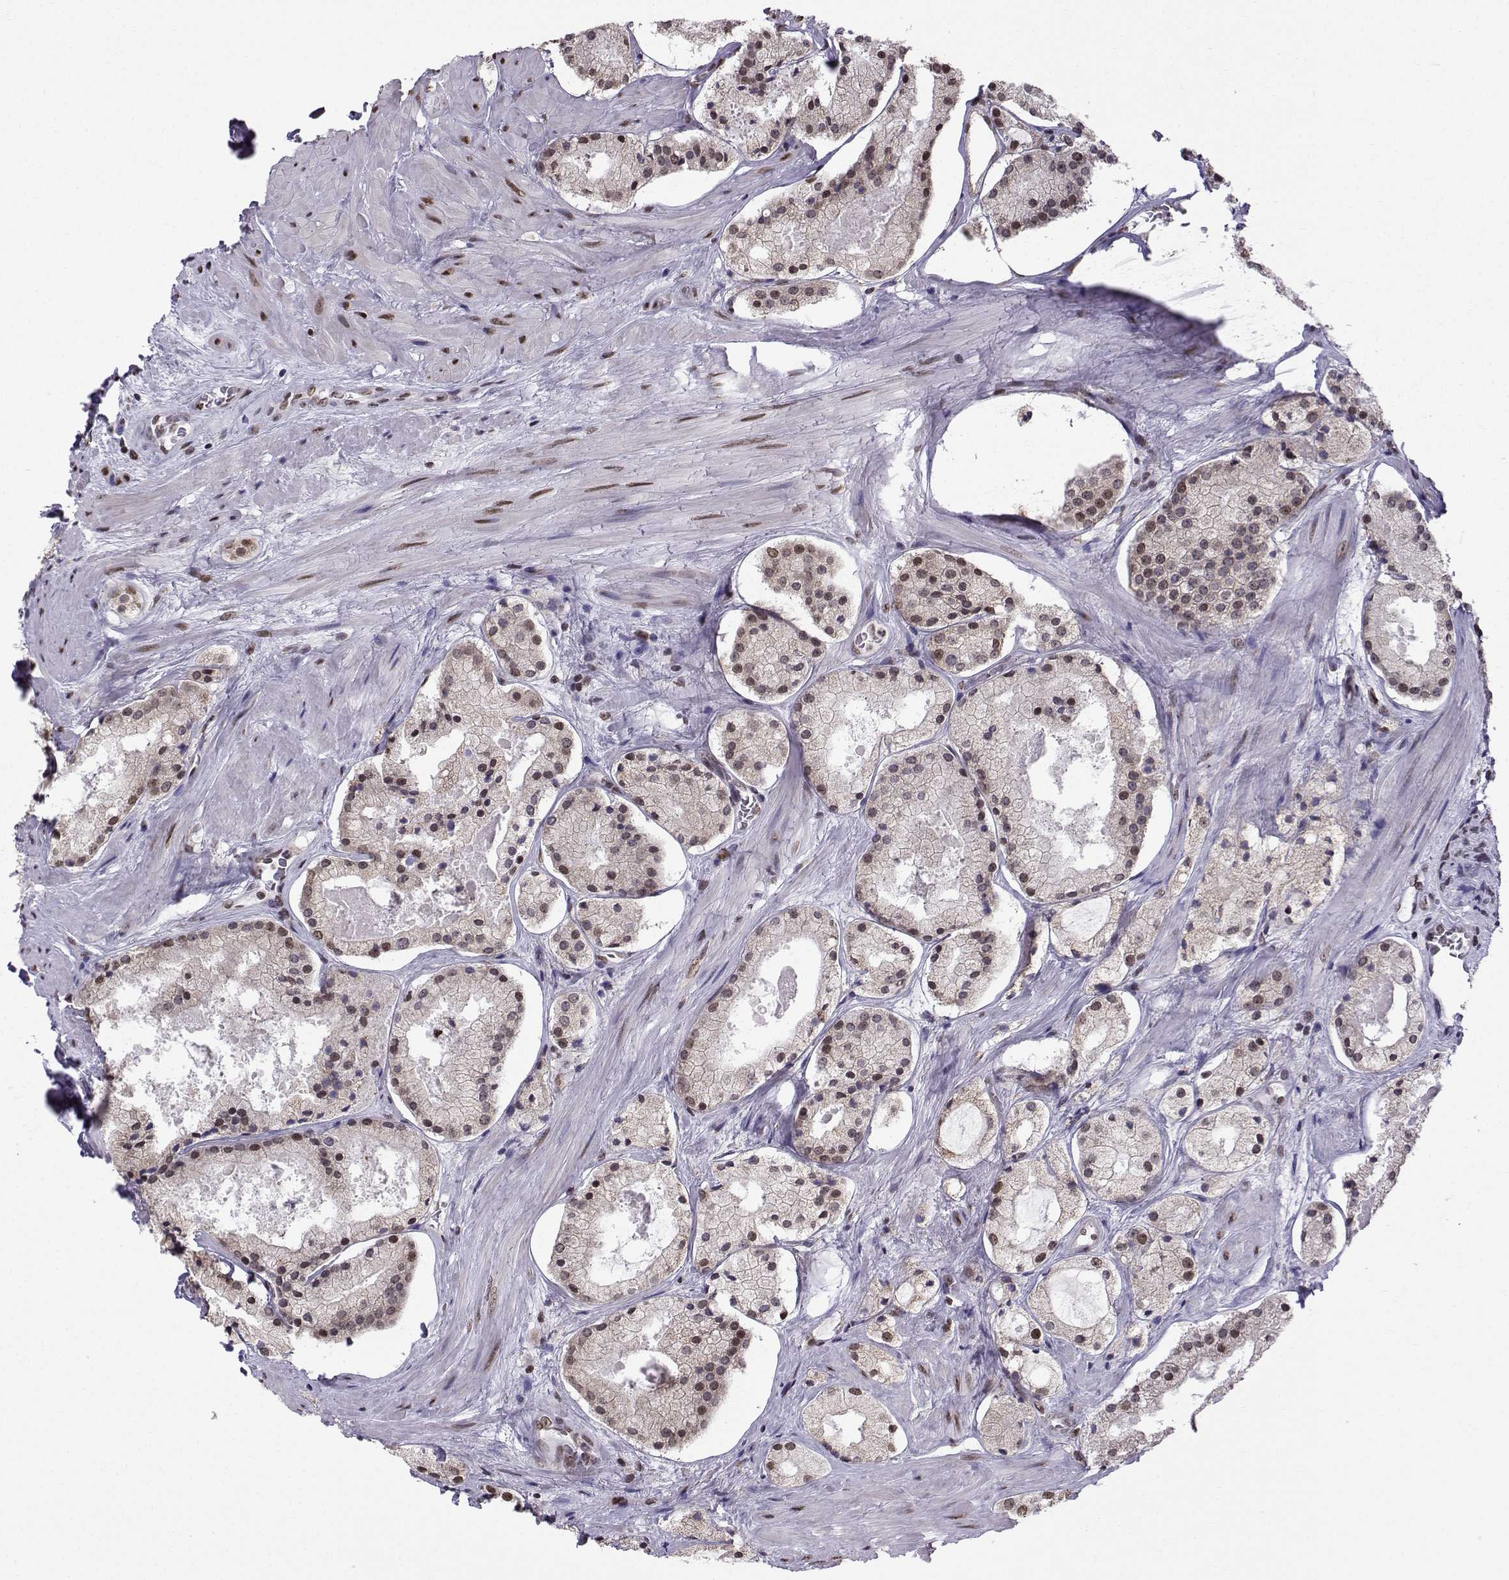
{"staining": {"intensity": "weak", "quantity": "25%-75%", "location": "nuclear"}, "tissue": "prostate cancer", "cell_type": "Tumor cells", "image_type": "cancer", "snomed": [{"axis": "morphology", "description": "Adenocarcinoma, NOS"}, {"axis": "morphology", "description": "Adenocarcinoma, High grade"}, {"axis": "topography", "description": "Prostate"}], "caption": "High-grade adenocarcinoma (prostate) was stained to show a protein in brown. There is low levels of weak nuclear positivity in about 25%-75% of tumor cells.", "gene": "EZH1", "patient": {"sex": "male", "age": 64}}